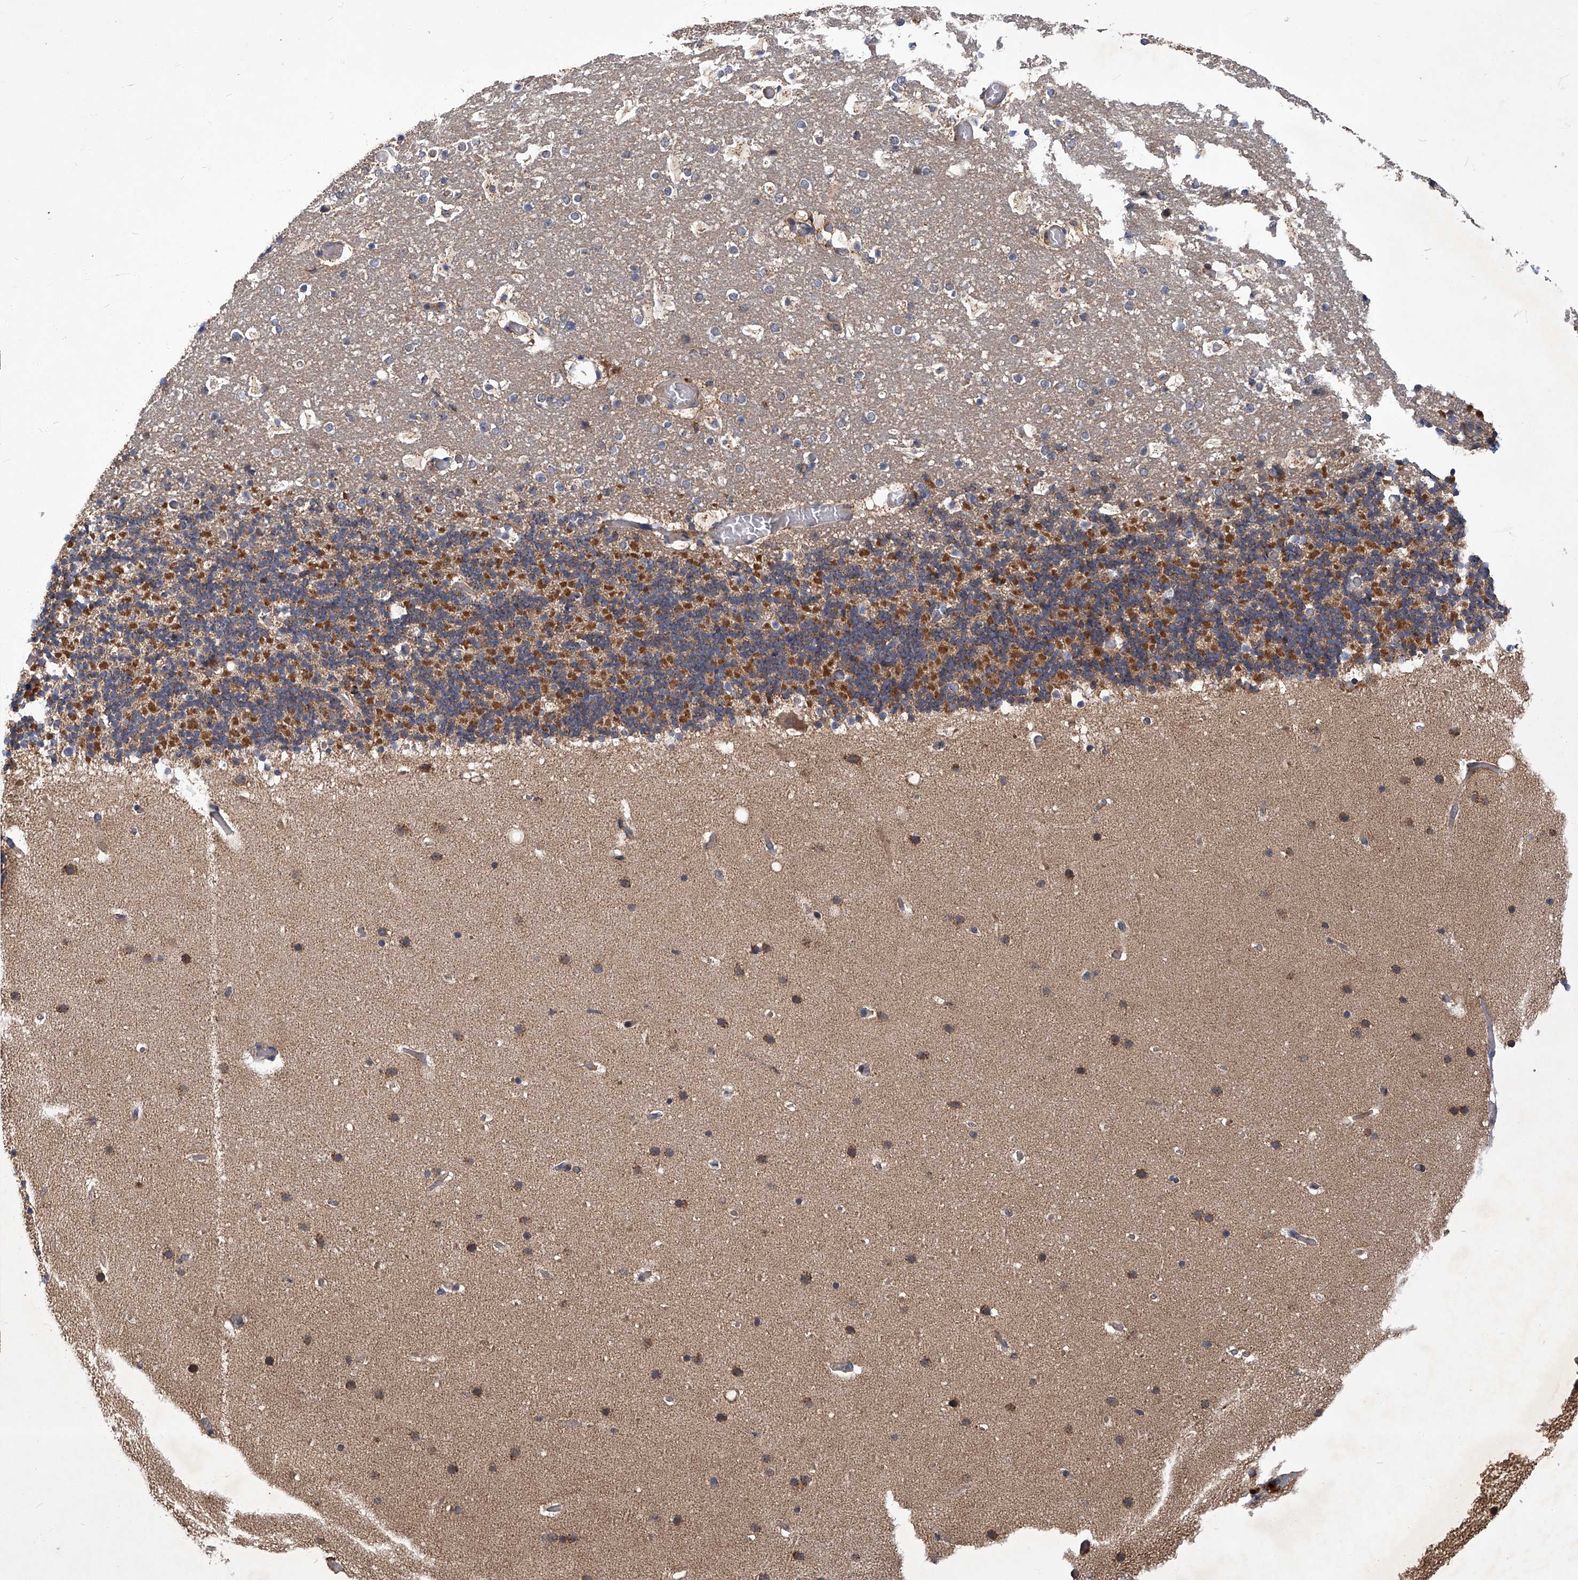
{"staining": {"intensity": "moderate", "quantity": "<25%", "location": "cytoplasmic/membranous"}, "tissue": "cerebellum", "cell_type": "Cells in granular layer", "image_type": "normal", "snomed": [{"axis": "morphology", "description": "Normal tissue, NOS"}, {"axis": "topography", "description": "Cerebellum"}], "caption": "The image reveals a brown stain indicating the presence of a protein in the cytoplasmic/membranous of cells in granular layer in cerebellum.", "gene": "TNFRSF13B", "patient": {"sex": "male", "age": 57}}